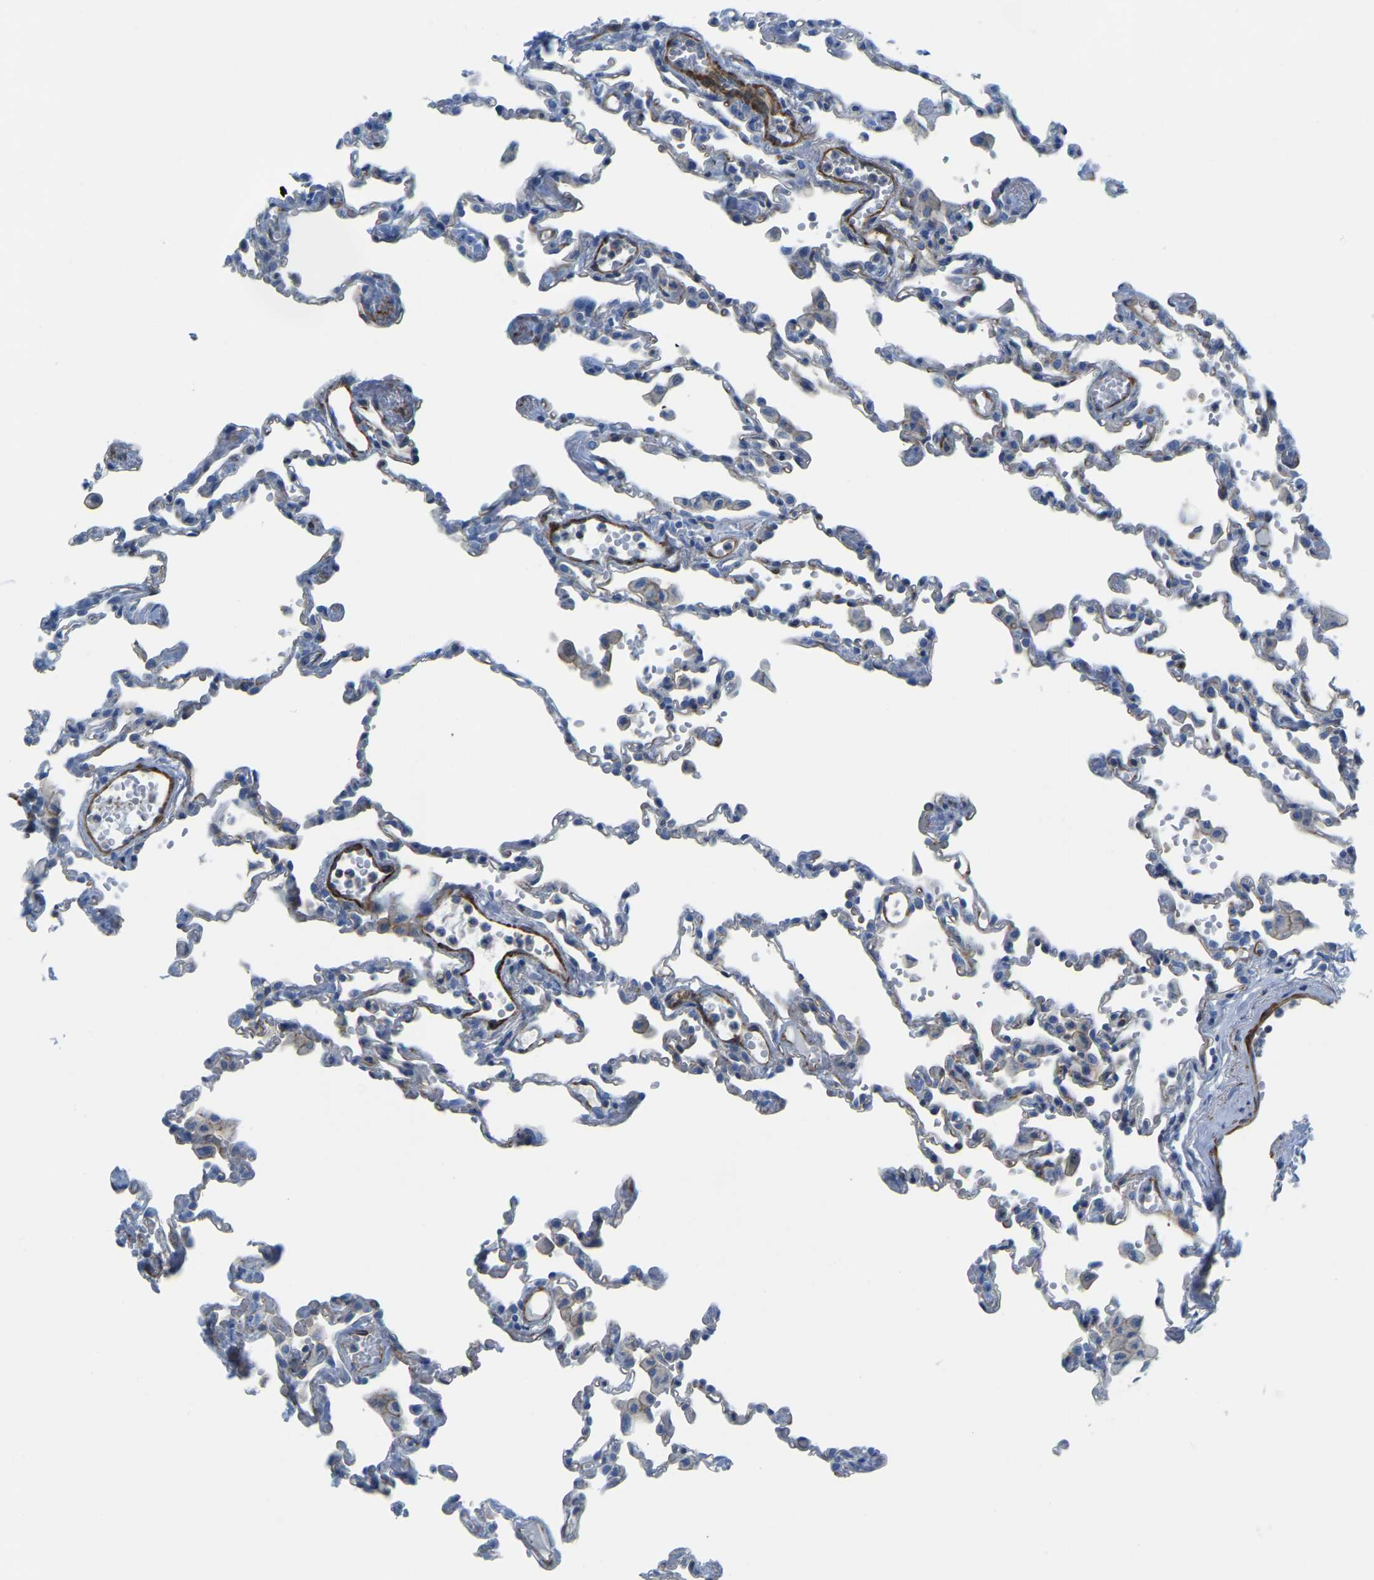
{"staining": {"intensity": "weak", "quantity": "<25%", "location": "cytoplasmic/membranous"}, "tissue": "lung", "cell_type": "Alveolar cells", "image_type": "normal", "snomed": [{"axis": "morphology", "description": "Normal tissue, NOS"}, {"axis": "topography", "description": "Bronchus"}, {"axis": "topography", "description": "Lung"}], "caption": "The immunohistochemistry (IHC) micrograph has no significant staining in alveolar cells of lung. (DAB immunohistochemistry (IHC) visualized using brightfield microscopy, high magnification).", "gene": "MYL3", "patient": {"sex": "female", "age": 49}}